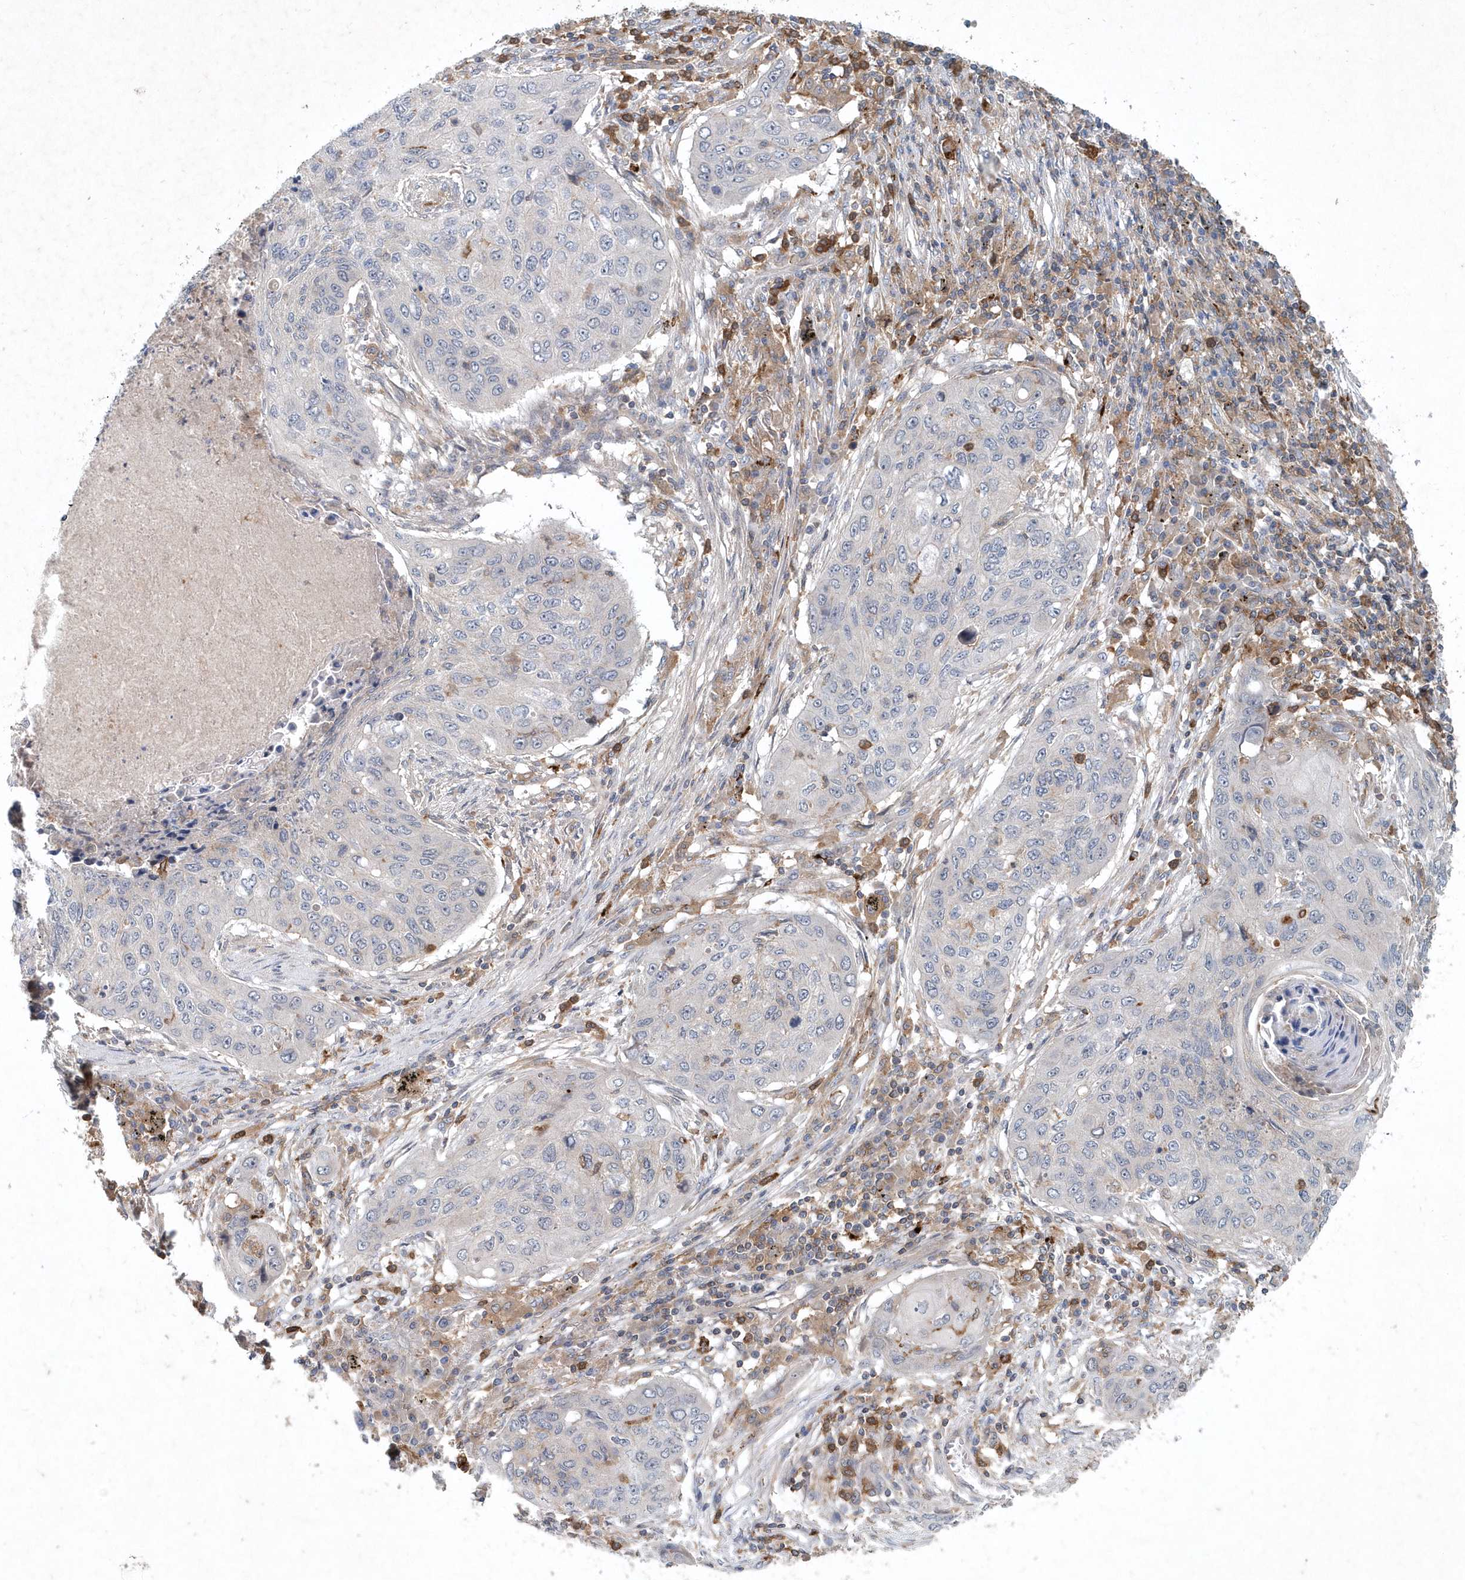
{"staining": {"intensity": "negative", "quantity": "none", "location": "none"}, "tissue": "lung cancer", "cell_type": "Tumor cells", "image_type": "cancer", "snomed": [{"axis": "morphology", "description": "Squamous cell carcinoma, NOS"}, {"axis": "topography", "description": "Lung"}], "caption": "This histopathology image is of squamous cell carcinoma (lung) stained with immunohistochemistry to label a protein in brown with the nuclei are counter-stained blue. There is no positivity in tumor cells. Nuclei are stained in blue.", "gene": "P2RY10", "patient": {"sex": "female", "age": 63}}